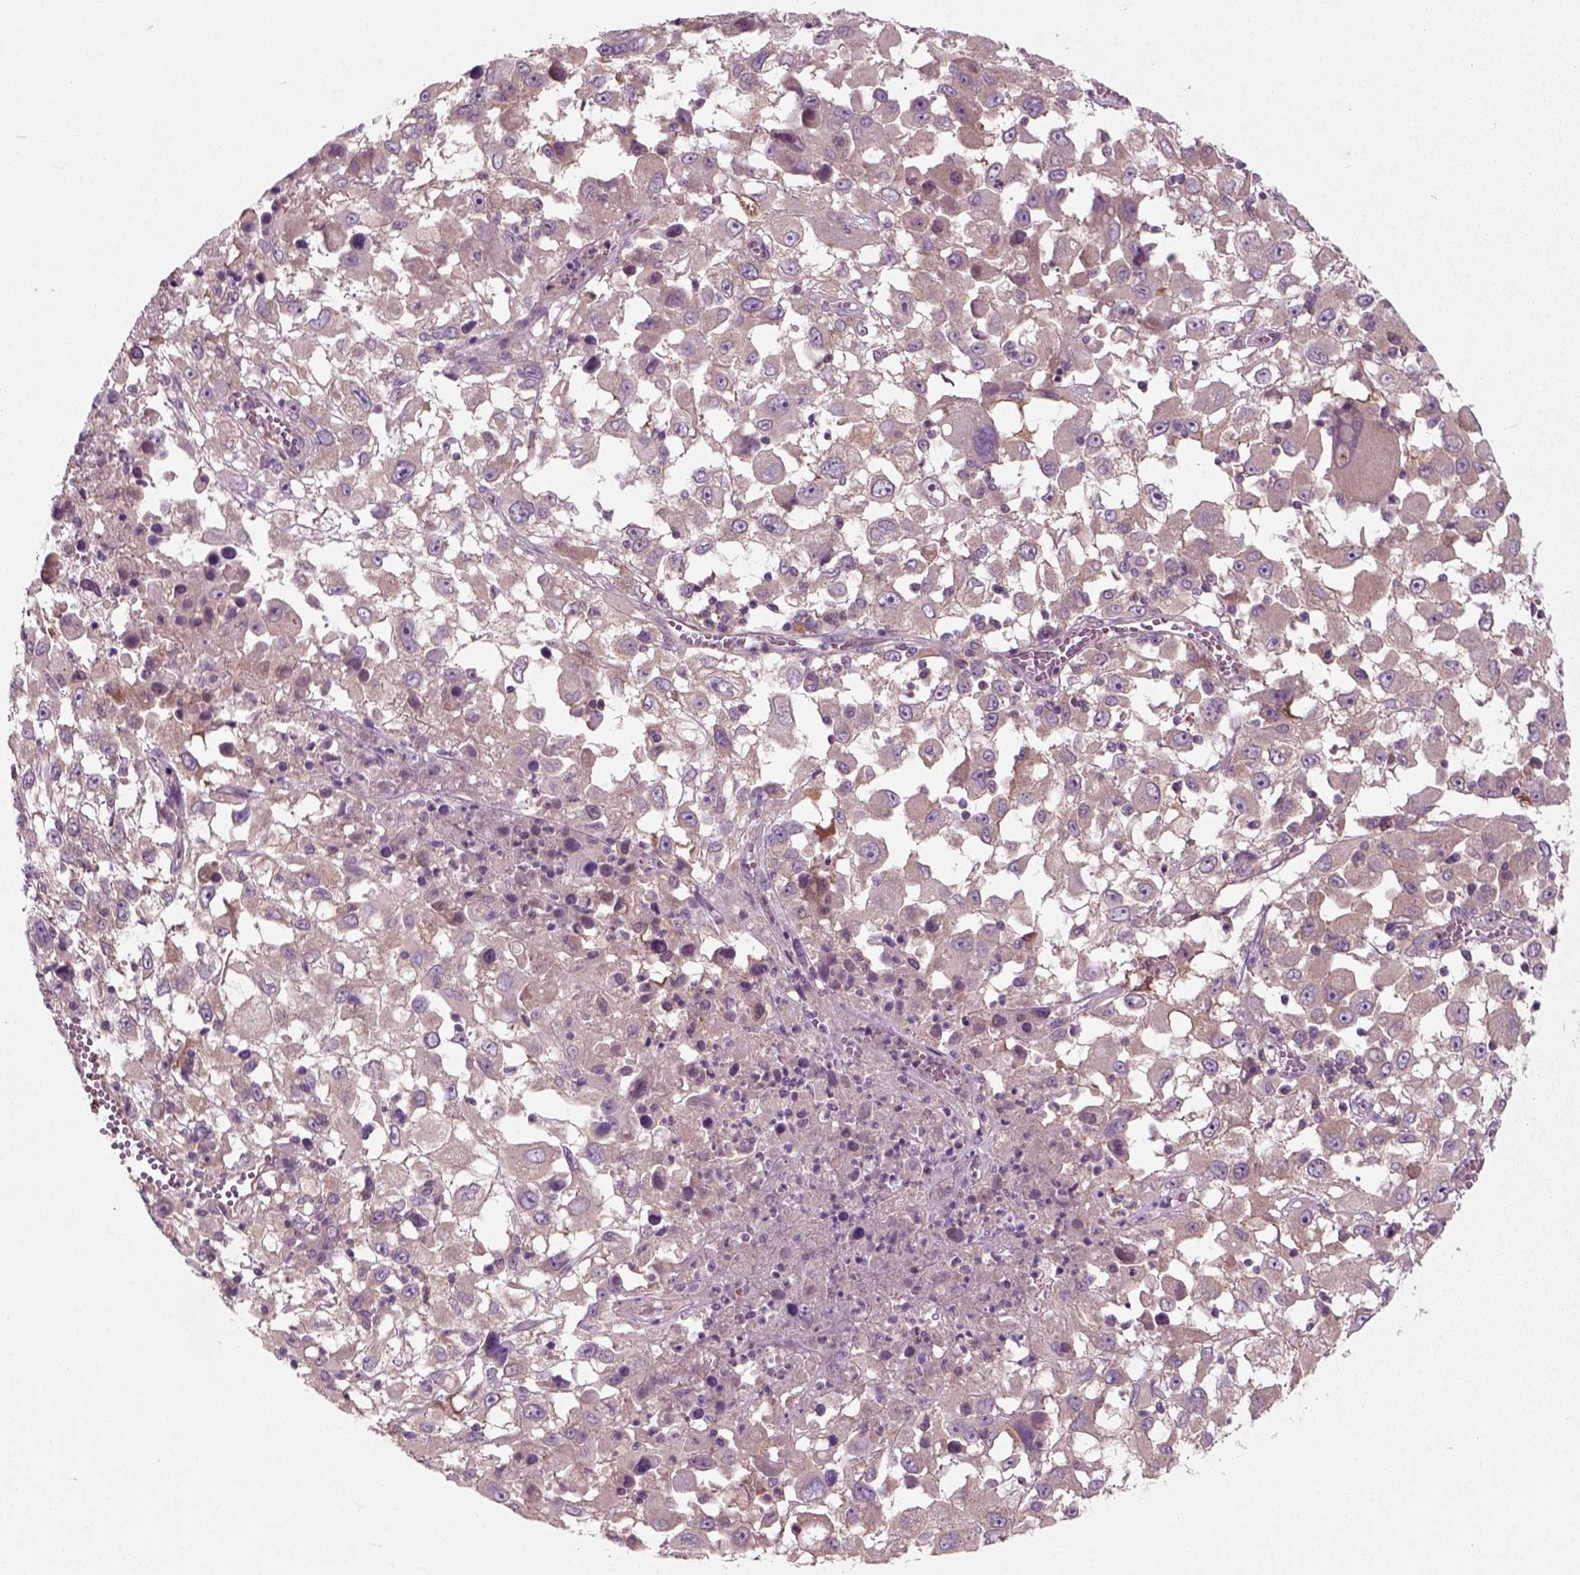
{"staining": {"intensity": "weak", "quantity": ">75%", "location": "cytoplasmic/membranous"}, "tissue": "melanoma", "cell_type": "Tumor cells", "image_type": "cancer", "snomed": [{"axis": "morphology", "description": "Malignant melanoma, Metastatic site"}, {"axis": "topography", "description": "Soft tissue"}], "caption": "This image shows malignant melanoma (metastatic site) stained with immunohistochemistry to label a protein in brown. The cytoplasmic/membranous of tumor cells show weak positivity for the protein. Nuclei are counter-stained blue.", "gene": "RND2", "patient": {"sex": "male", "age": 50}}